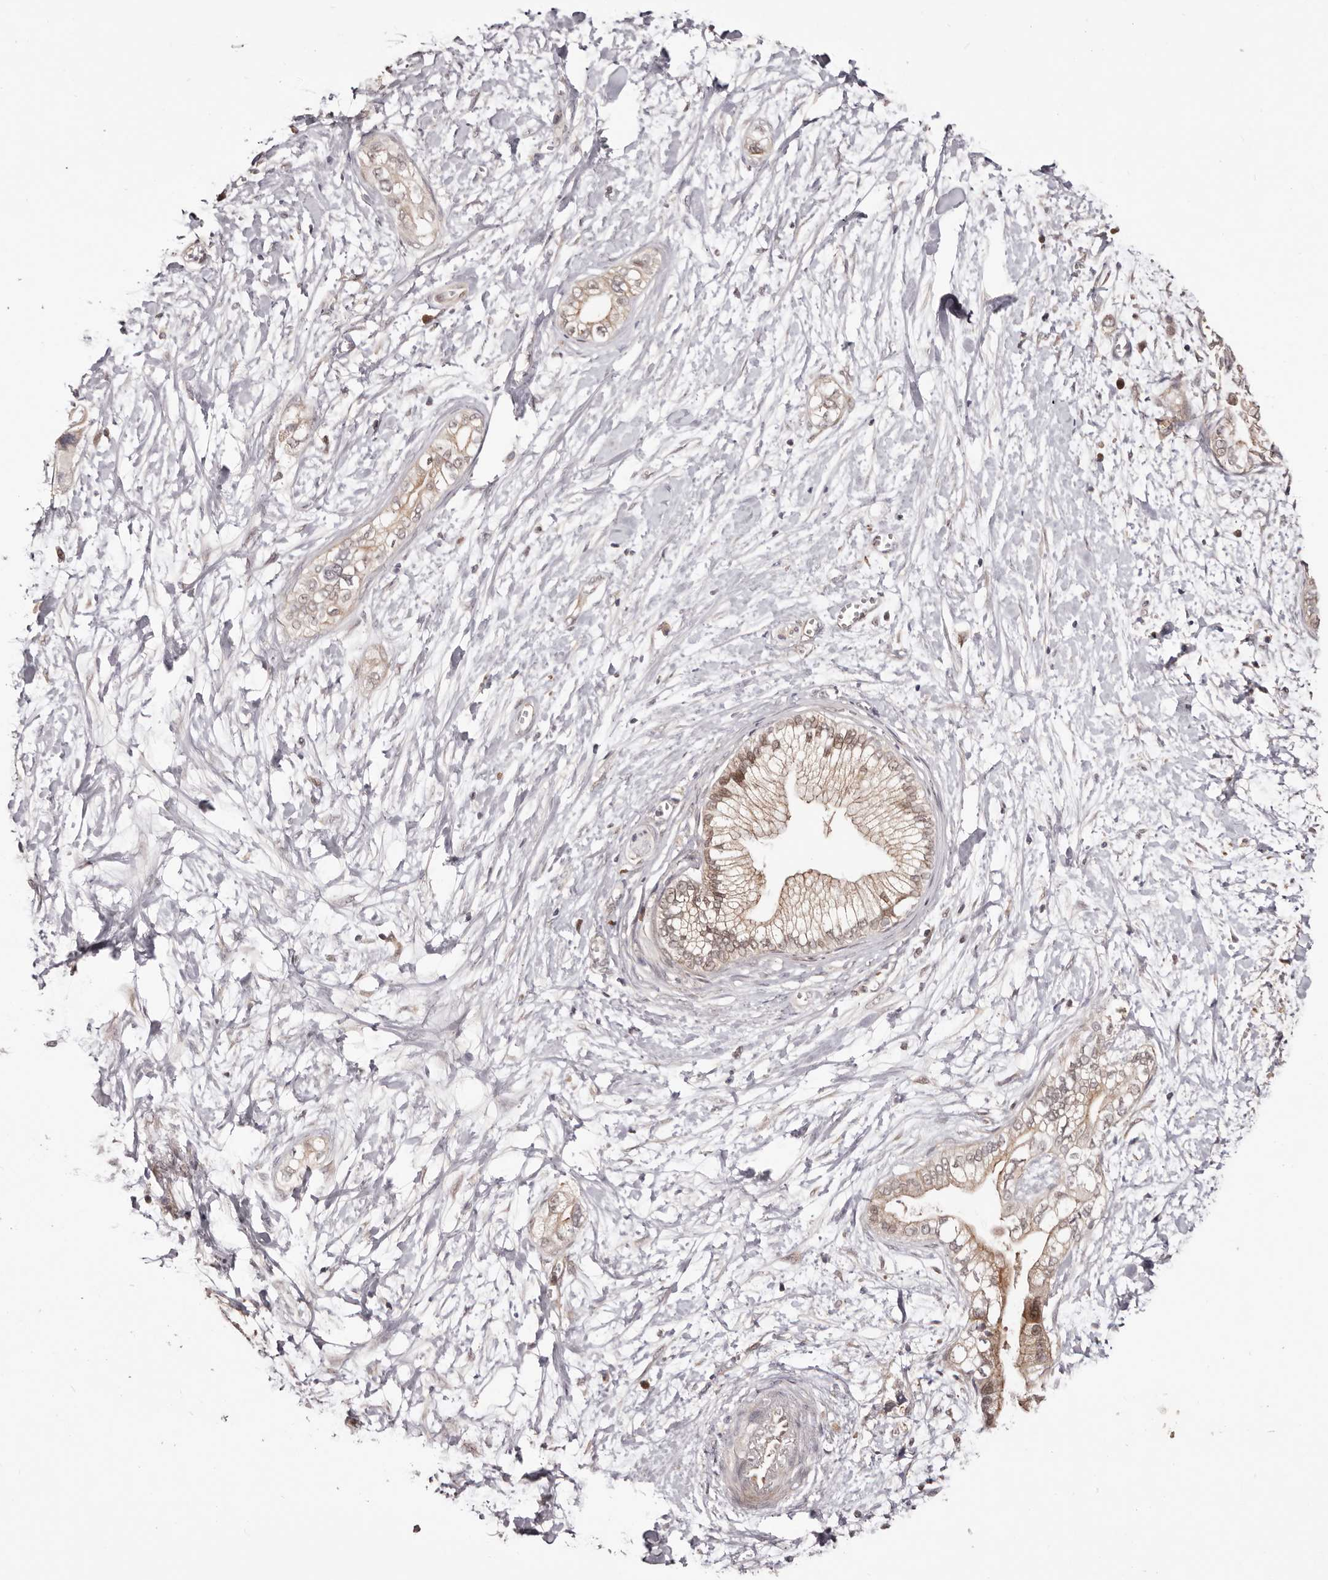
{"staining": {"intensity": "moderate", "quantity": ">75%", "location": "cytoplasmic/membranous,nuclear"}, "tissue": "pancreatic cancer", "cell_type": "Tumor cells", "image_type": "cancer", "snomed": [{"axis": "morphology", "description": "Adenocarcinoma, NOS"}, {"axis": "topography", "description": "Pancreas"}], "caption": "A micrograph of pancreatic cancer stained for a protein reveals moderate cytoplasmic/membranous and nuclear brown staining in tumor cells. (DAB (3,3'-diaminobenzidine) IHC, brown staining for protein, blue staining for nuclei).", "gene": "MDP1", "patient": {"sex": "male", "age": 68}}